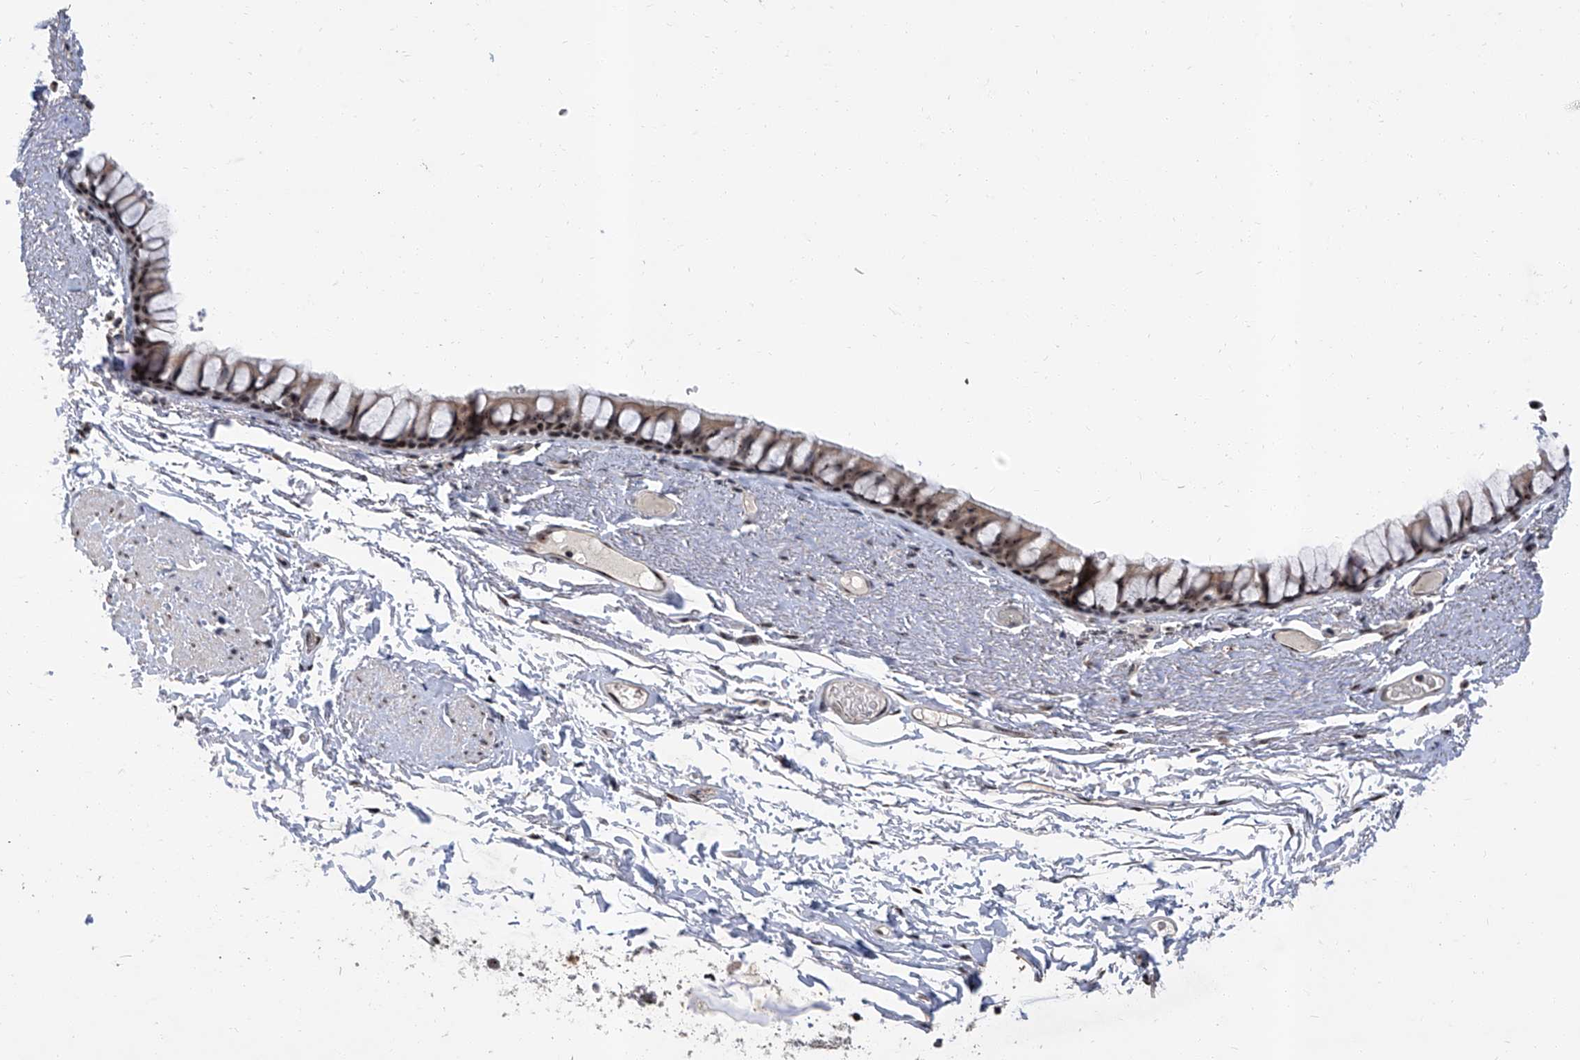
{"staining": {"intensity": "moderate", "quantity": "25%-75%", "location": "nuclear"}, "tissue": "bronchus", "cell_type": "Respiratory epithelial cells", "image_type": "normal", "snomed": [{"axis": "morphology", "description": "Normal tissue, NOS"}, {"axis": "topography", "description": "Cartilage tissue"}, {"axis": "topography", "description": "Bronchus"}], "caption": "Immunohistochemical staining of benign bronchus exhibits moderate nuclear protein expression in about 25%-75% of respiratory epithelial cells. Immunohistochemistry stains the protein of interest in brown and the nuclei are stained blue.", "gene": "CMTR1", "patient": {"sex": "female", "age": 73}}